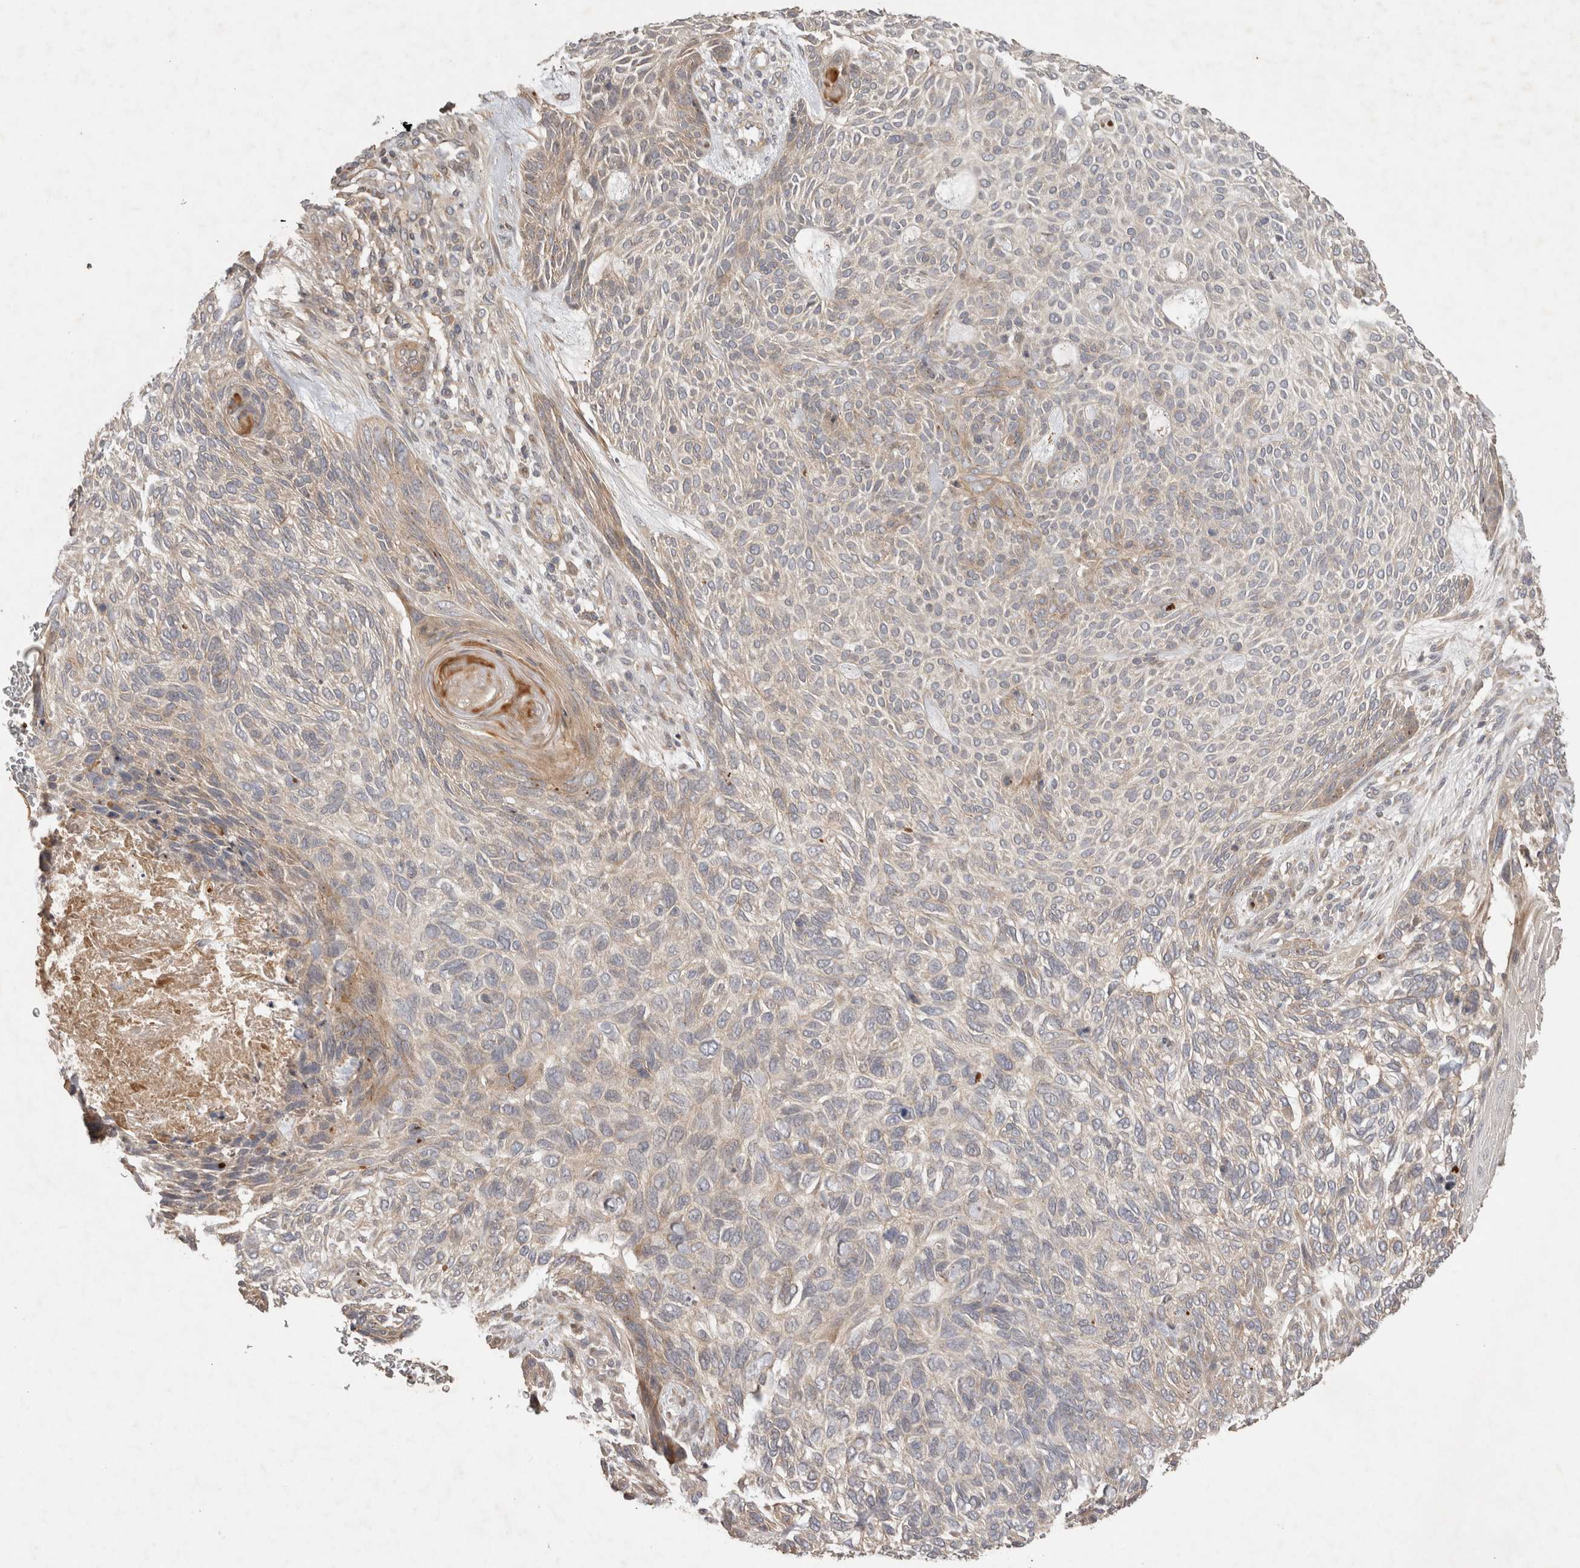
{"staining": {"intensity": "negative", "quantity": "none", "location": "none"}, "tissue": "skin cancer", "cell_type": "Tumor cells", "image_type": "cancer", "snomed": [{"axis": "morphology", "description": "Basal cell carcinoma"}, {"axis": "topography", "description": "Skin"}], "caption": "Immunohistochemistry (IHC) micrograph of human skin cancer stained for a protein (brown), which shows no positivity in tumor cells.", "gene": "PPP1R42", "patient": {"sex": "male", "age": 55}}